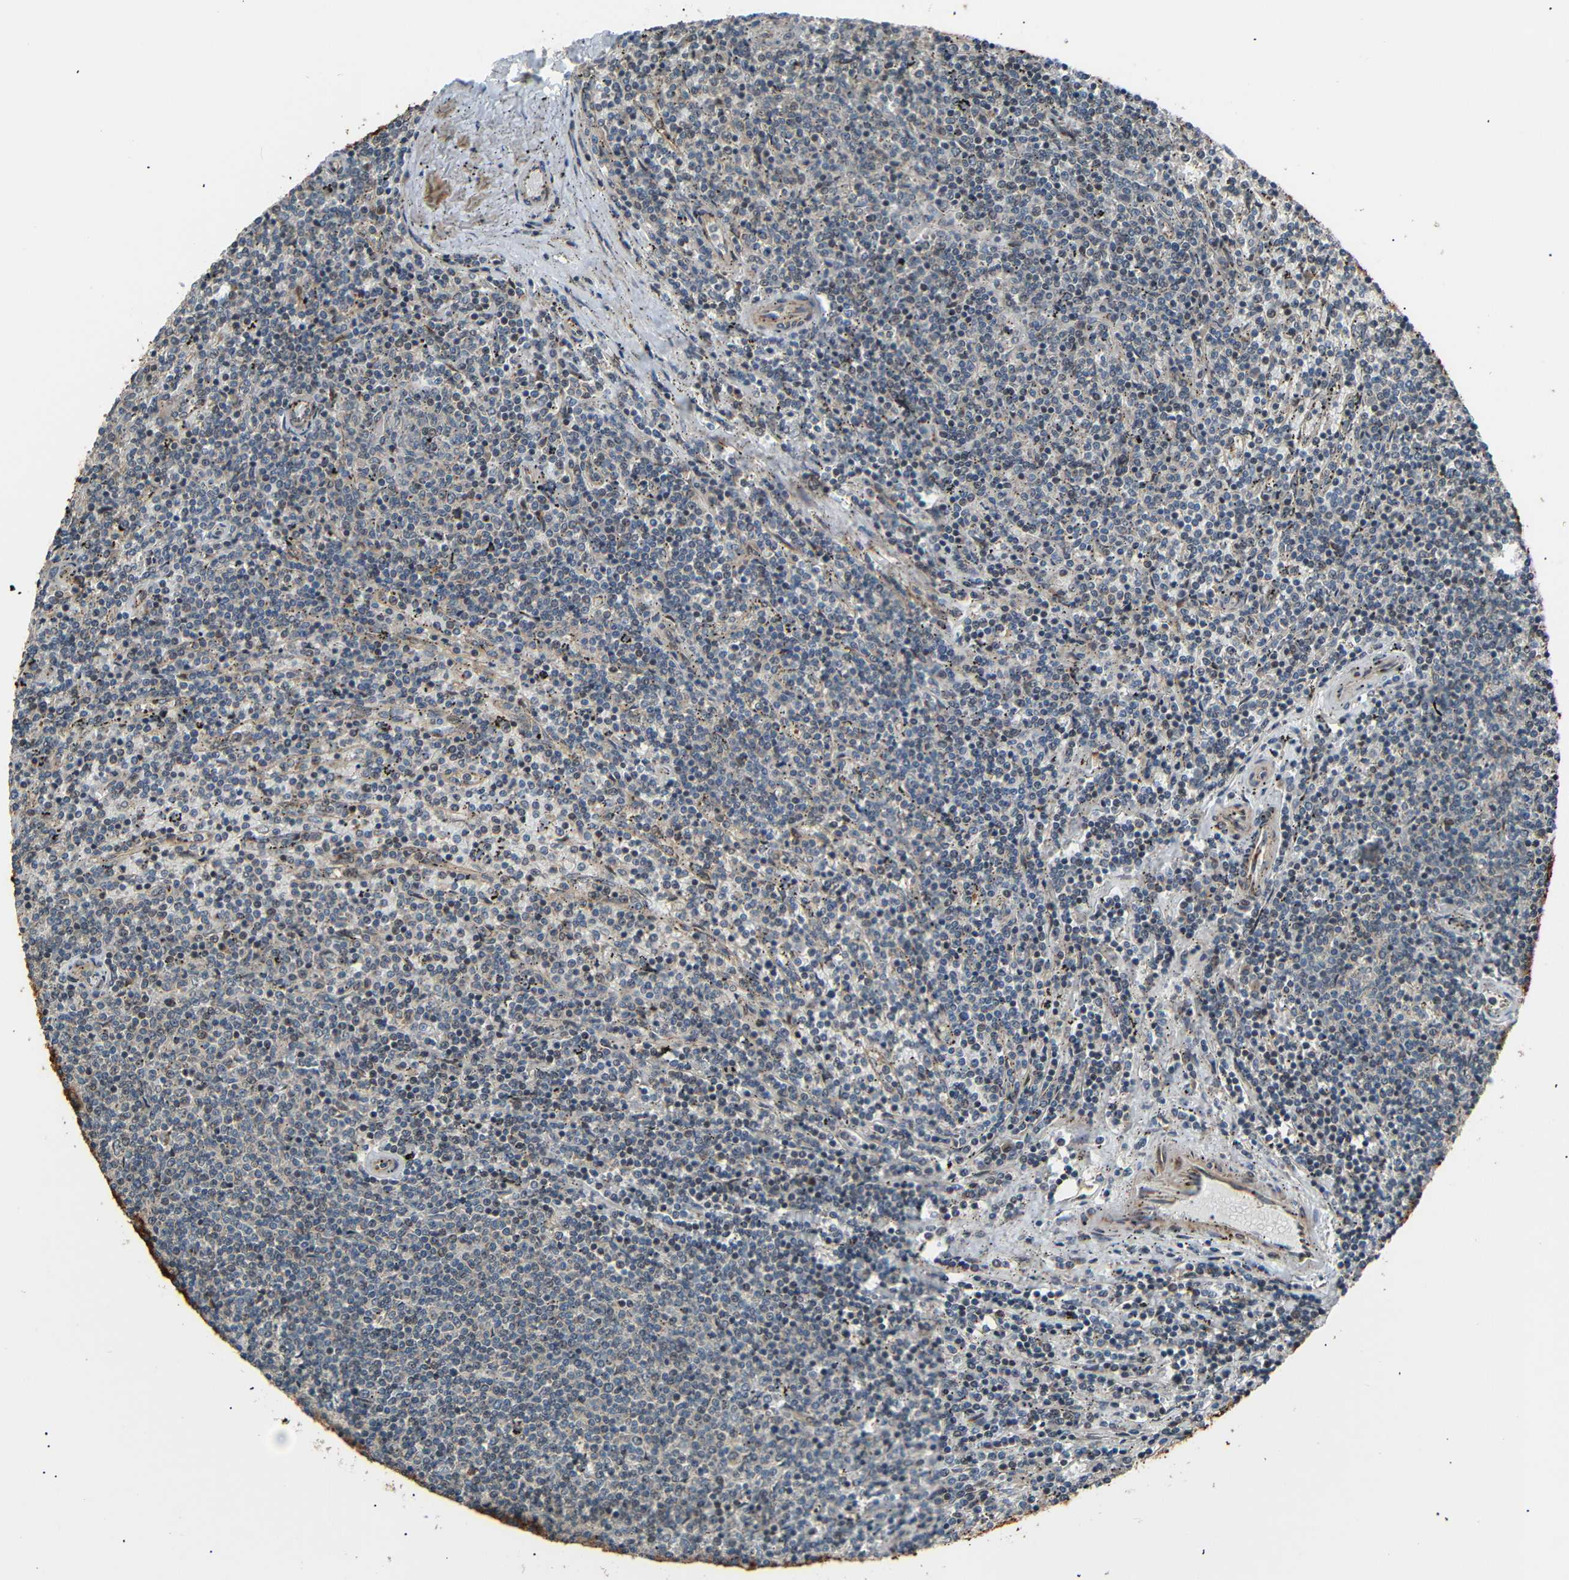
{"staining": {"intensity": "negative", "quantity": "none", "location": "none"}, "tissue": "lymphoma", "cell_type": "Tumor cells", "image_type": "cancer", "snomed": [{"axis": "morphology", "description": "Malignant lymphoma, non-Hodgkin's type, Low grade"}, {"axis": "topography", "description": "Spleen"}], "caption": "An image of low-grade malignant lymphoma, non-Hodgkin's type stained for a protein displays no brown staining in tumor cells. Brightfield microscopy of immunohistochemistry stained with DAB (brown) and hematoxylin (blue), captured at high magnification.", "gene": "AKAP9", "patient": {"sex": "female", "age": 50}}